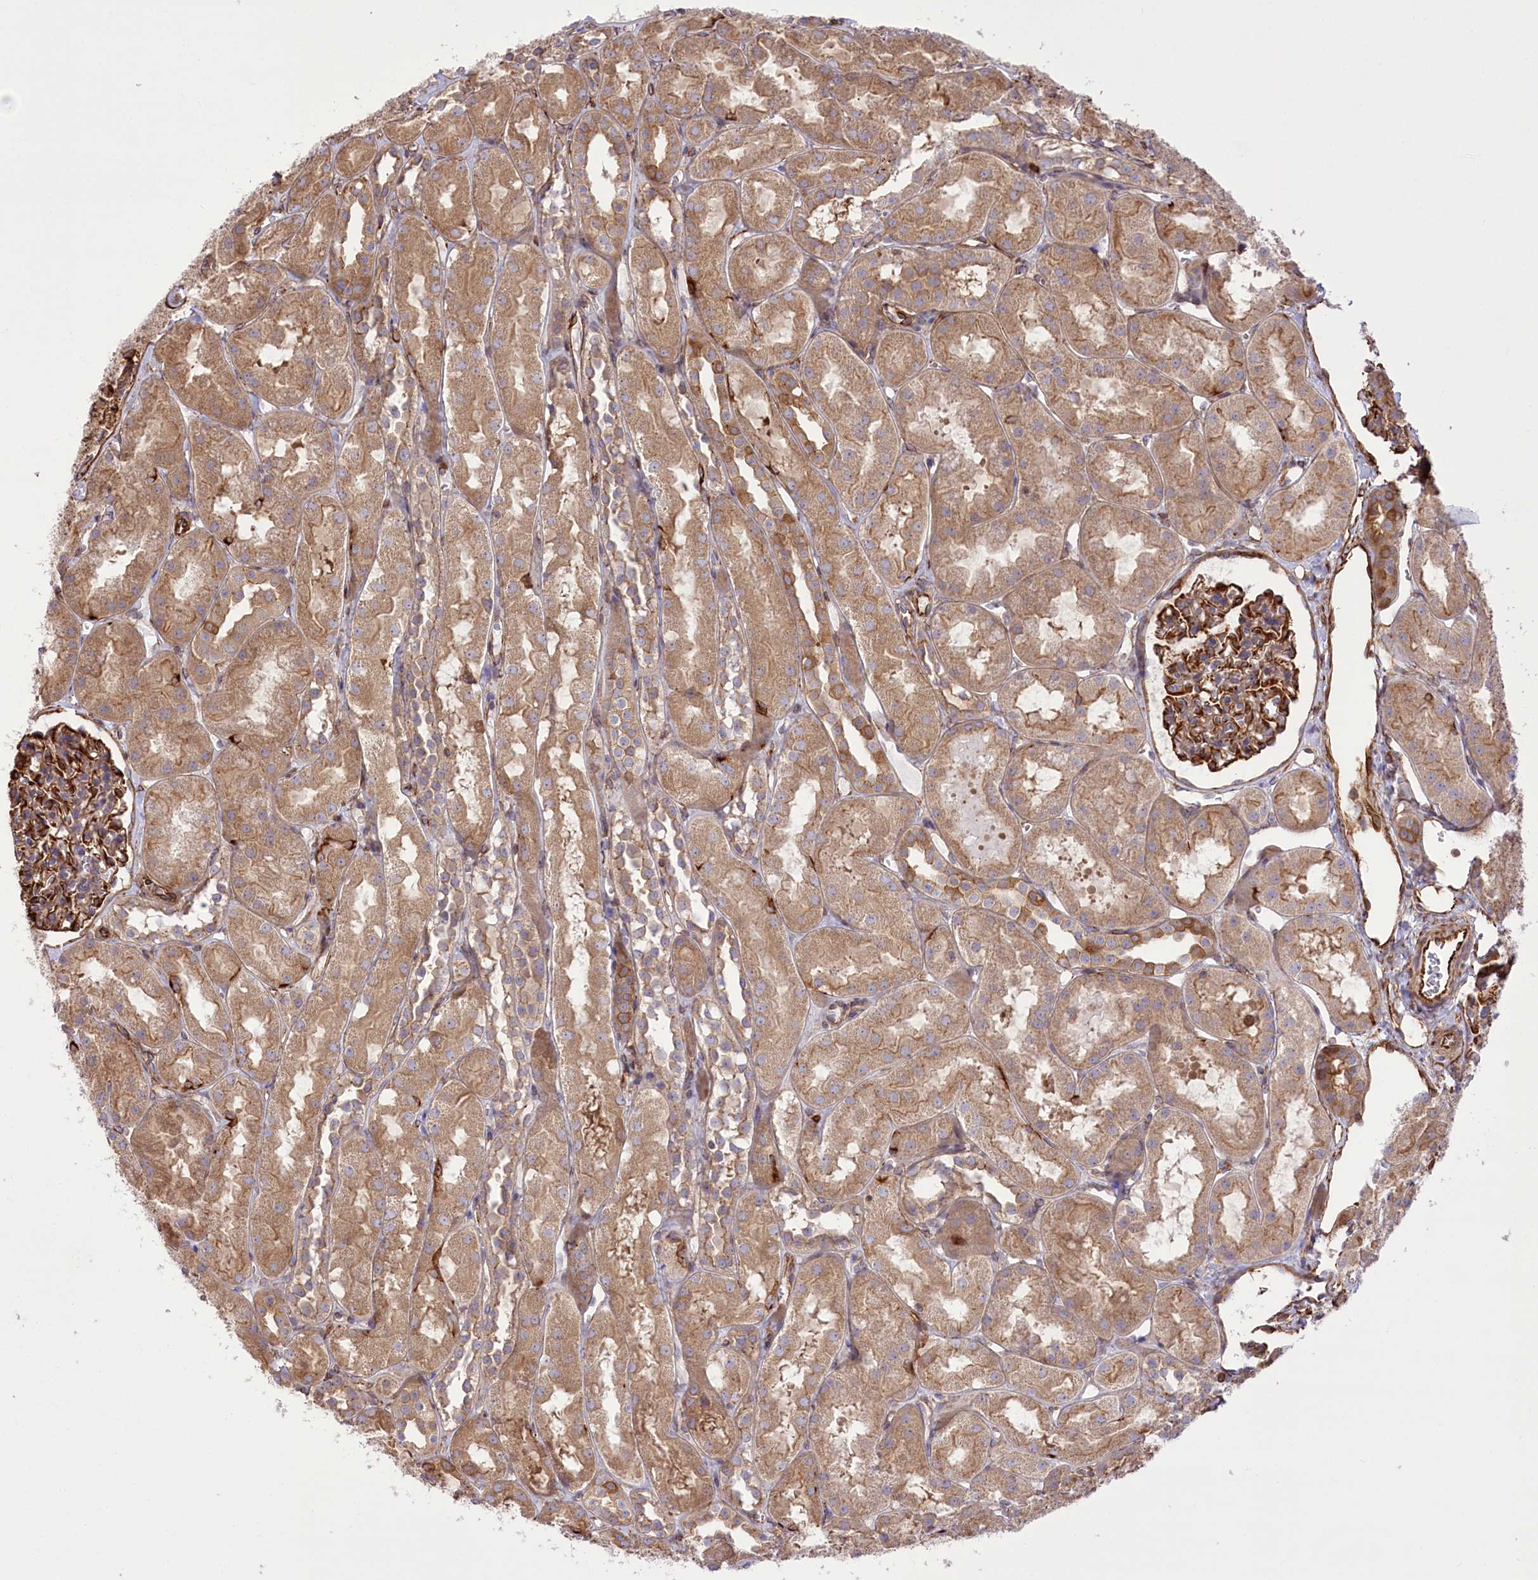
{"staining": {"intensity": "moderate", "quantity": "25%-75%", "location": "cytoplasmic/membranous"}, "tissue": "kidney", "cell_type": "Cells in glomeruli", "image_type": "normal", "snomed": [{"axis": "morphology", "description": "Normal tissue, NOS"}, {"axis": "topography", "description": "Kidney"}, {"axis": "topography", "description": "Urinary bladder"}], "caption": "An immunohistochemistry (IHC) image of unremarkable tissue is shown. Protein staining in brown labels moderate cytoplasmic/membranous positivity in kidney within cells in glomeruli.", "gene": "TTC1", "patient": {"sex": "male", "age": 16}}